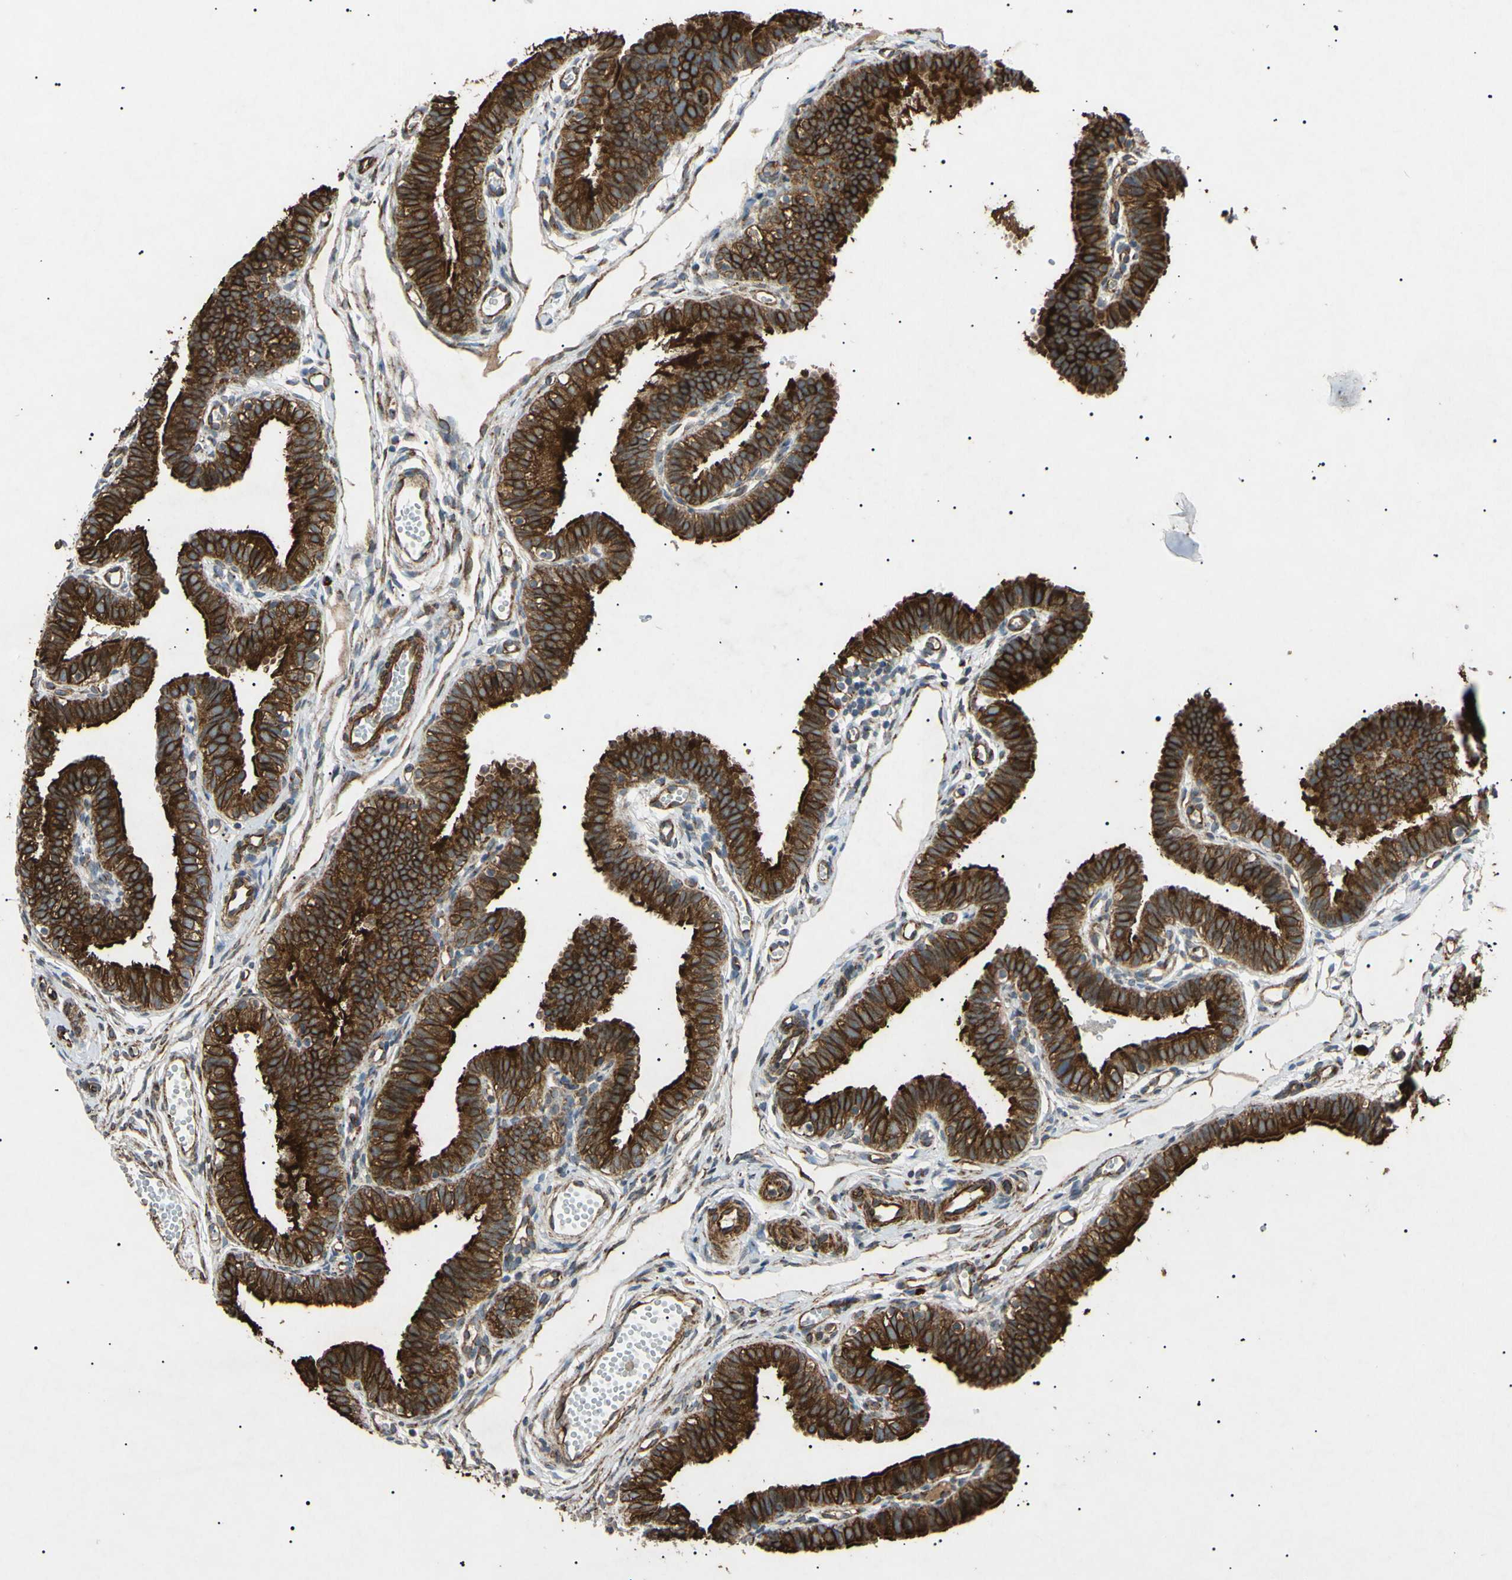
{"staining": {"intensity": "strong", "quantity": ">75%", "location": "cytoplasmic/membranous,nuclear"}, "tissue": "fallopian tube", "cell_type": "Glandular cells", "image_type": "normal", "snomed": [{"axis": "morphology", "description": "Normal tissue, NOS"}, {"axis": "topography", "description": "Fallopian tube"}, {"axis": "topography", "description": "Placenta"}], "caption": "Strong cytoplasmic/membranous,nuclear expression is appreciated in approximately >75% of glandular cells in unremarkable fallopian tube. Ihc stains the protein of interest in brown and the nuclei are stained blue.", "gene": "TUBB4A", "patient": {"sex": "female", "age": 34}}